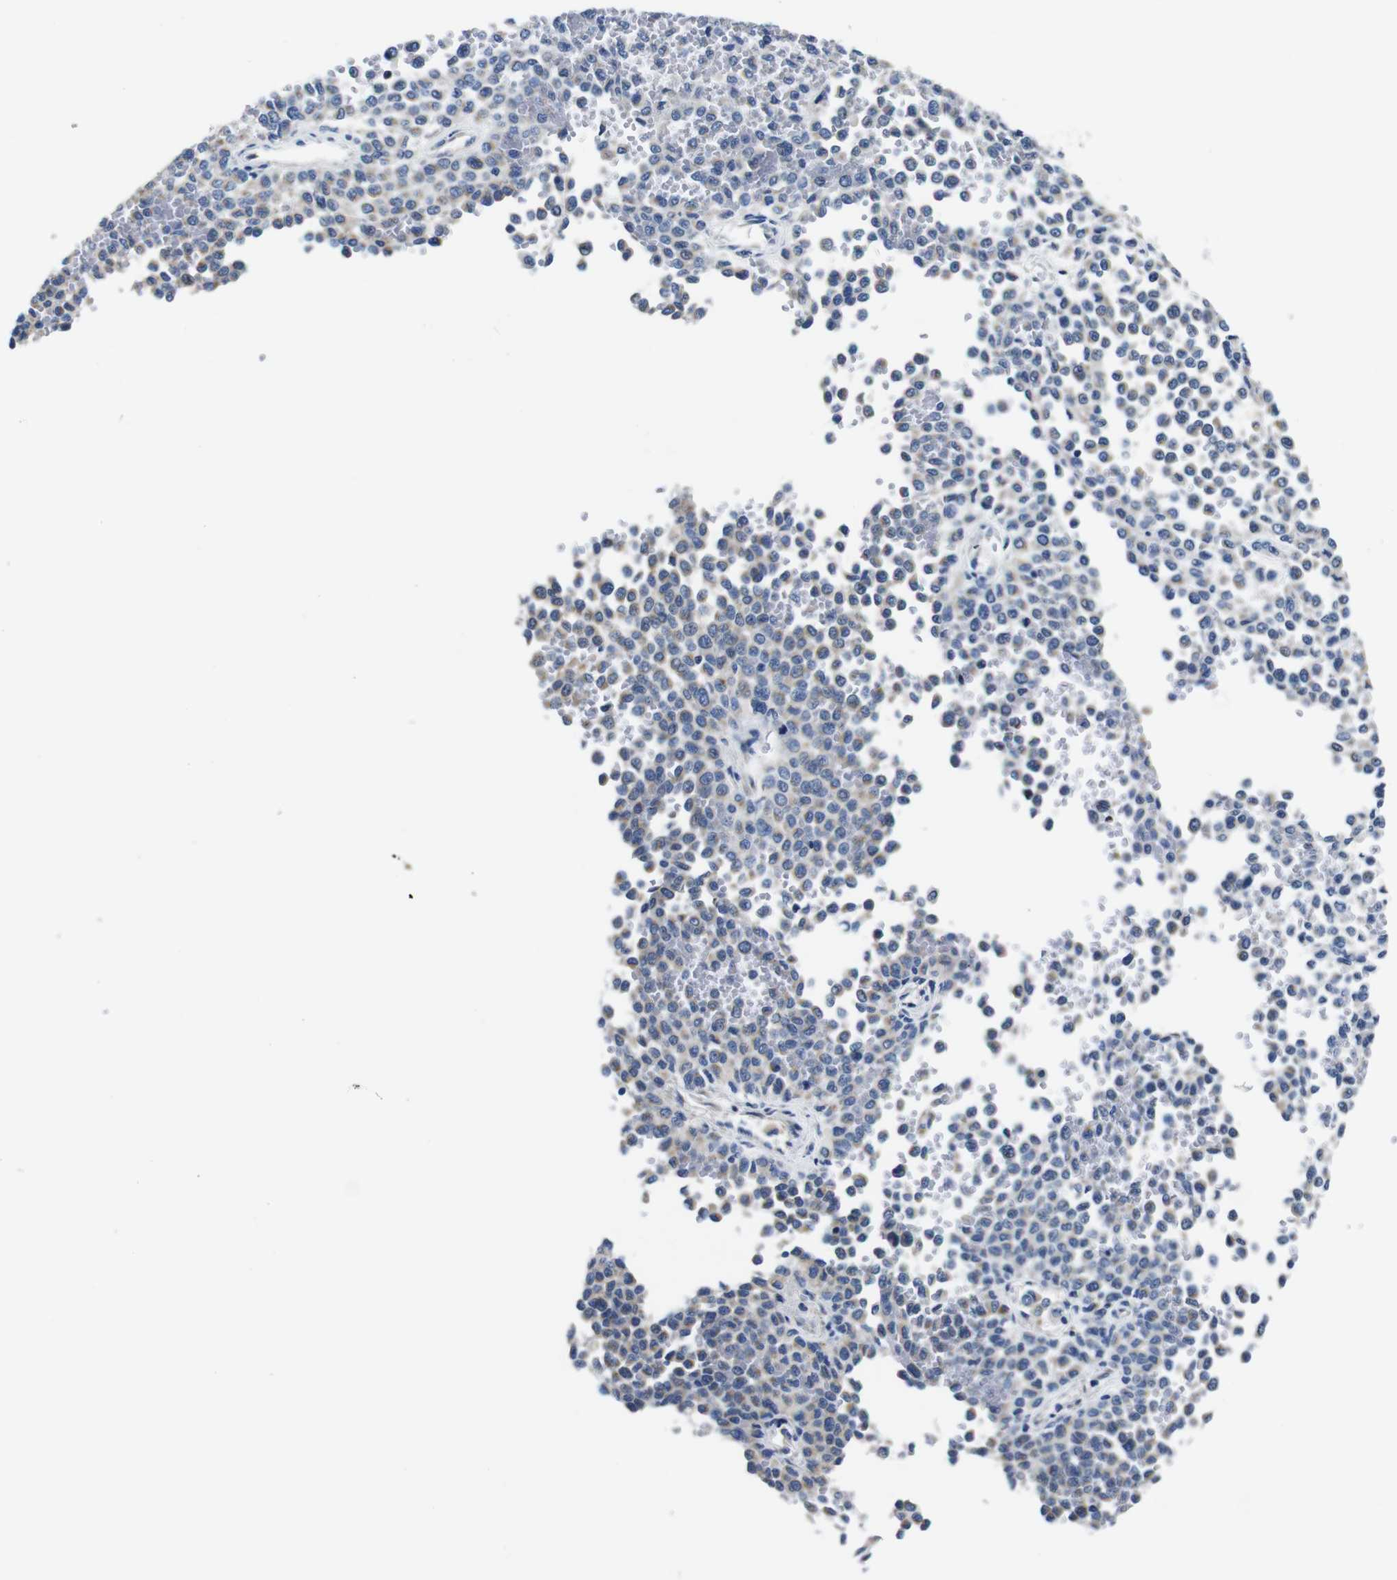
{"staining": {"intensity": "weak", "quantity": "<25%", "location": "cytoplasmic/membranous"}, "tissue": "melanoma", "cell_type": "Tumor cells", "image_type": "cancer", "snomed": [{"axis": "morphology", "description": "Malignant melanoma, Metastatic site"}, {"axis": "topography", "description": "Pancreas"}], "caption": "Tumor cells are negative for protein expression in human malignant melanoma (metastatic site). Nuclei are stained in blue.", "gene": "SNX19", "patient": {"sex": "female", "age": 30}}